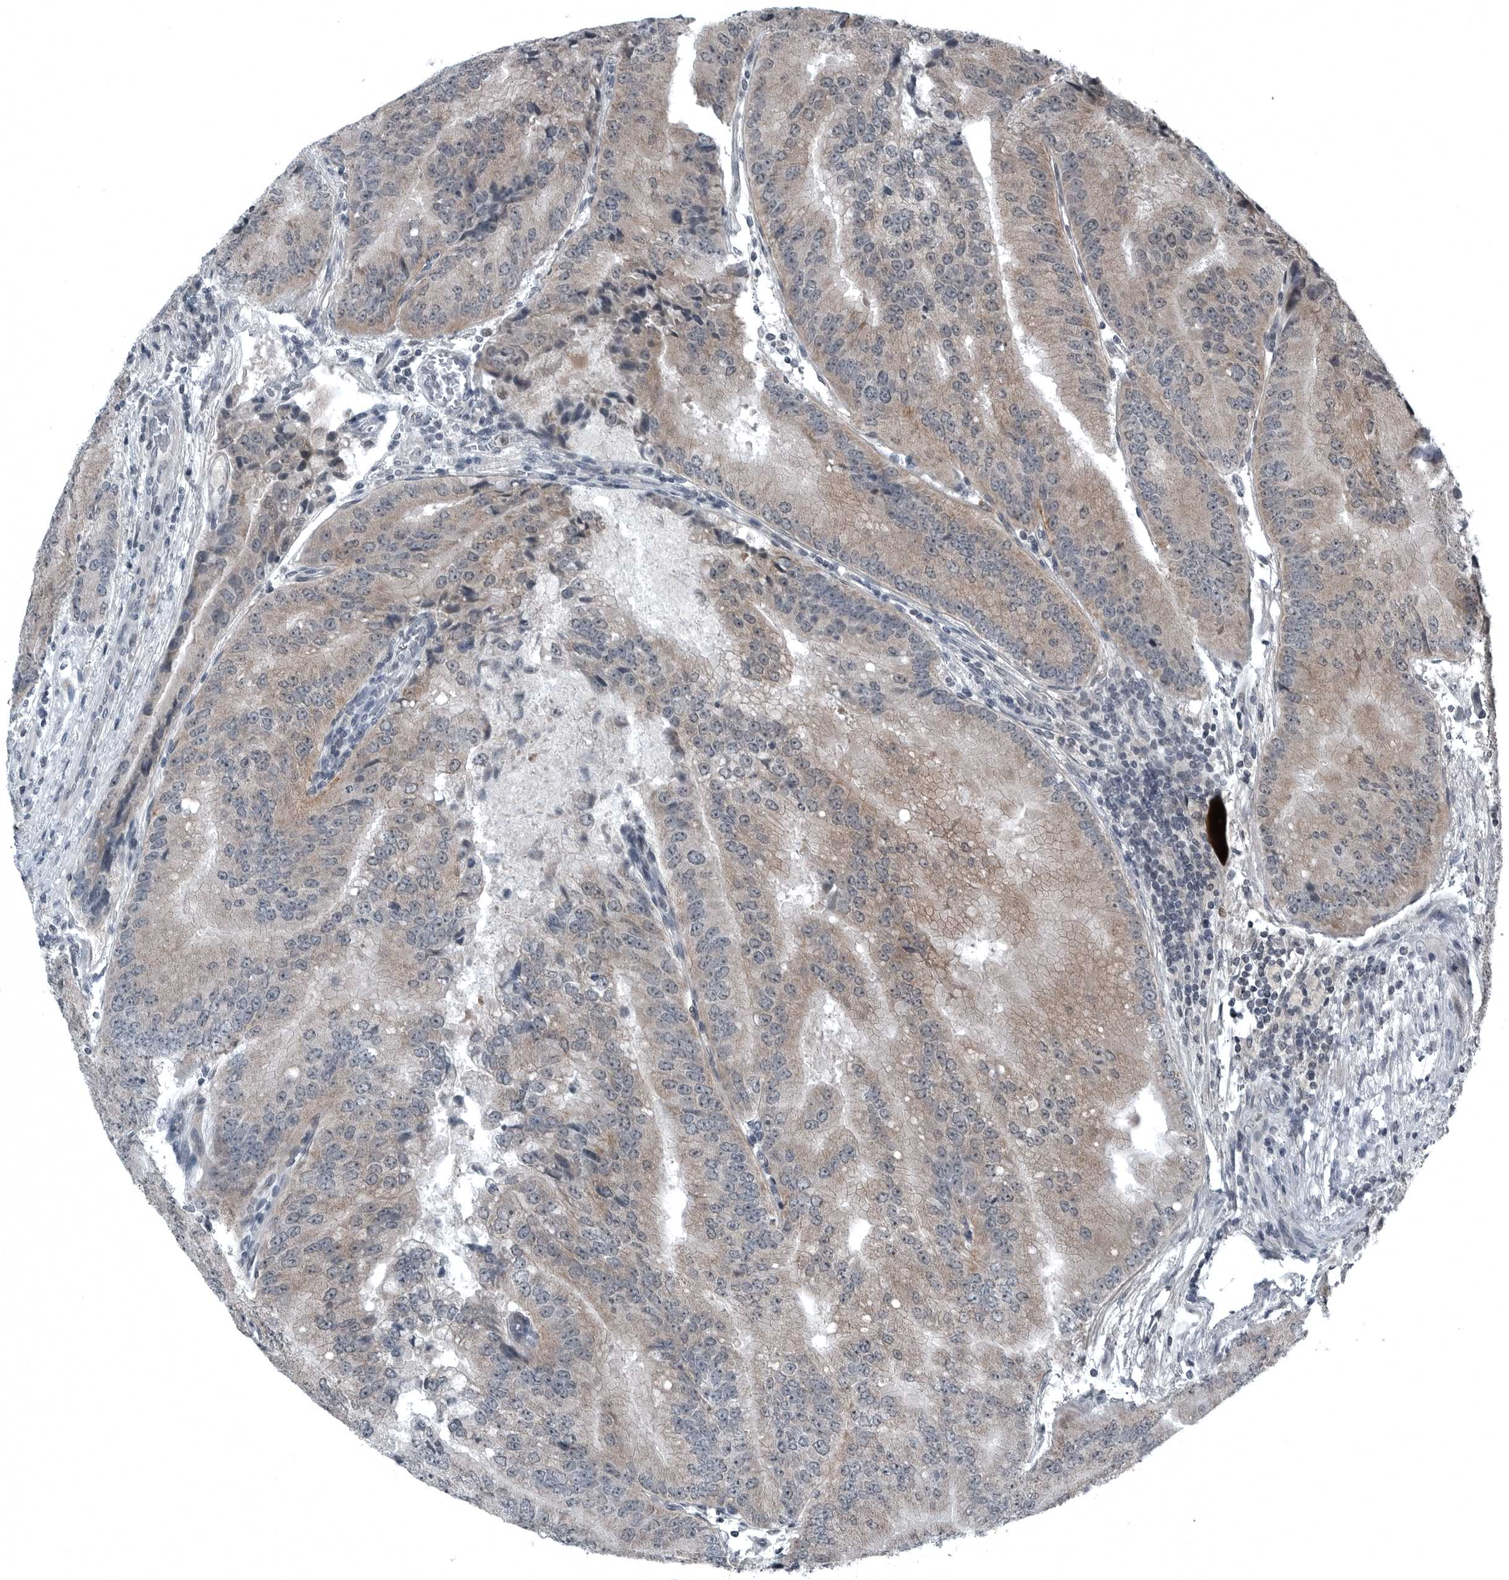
{"staining": {"intensity": "weak", "quantity": "25%-75%", "location": "cytoplasmic/membranous"}, "tissue": "prostate cancer", "cell_type": "Tumor cells", "image_type": "cancer", "snomed": [{"axis": "morphology", "description": "Adenocarcinoma, High grade"}, {"axis": "topography", "description": "Prostate"}], "caption": "The photomicrograph reveals immunohistochemical staining of prostate cancer (adenocarcinoma (high-grade)). There is weak cytoplasmic/membranous positivity is identified in about 25%-75% of tumor cells.", "gene": "GAK", "patient": {"sex": "male", "age": 70}}